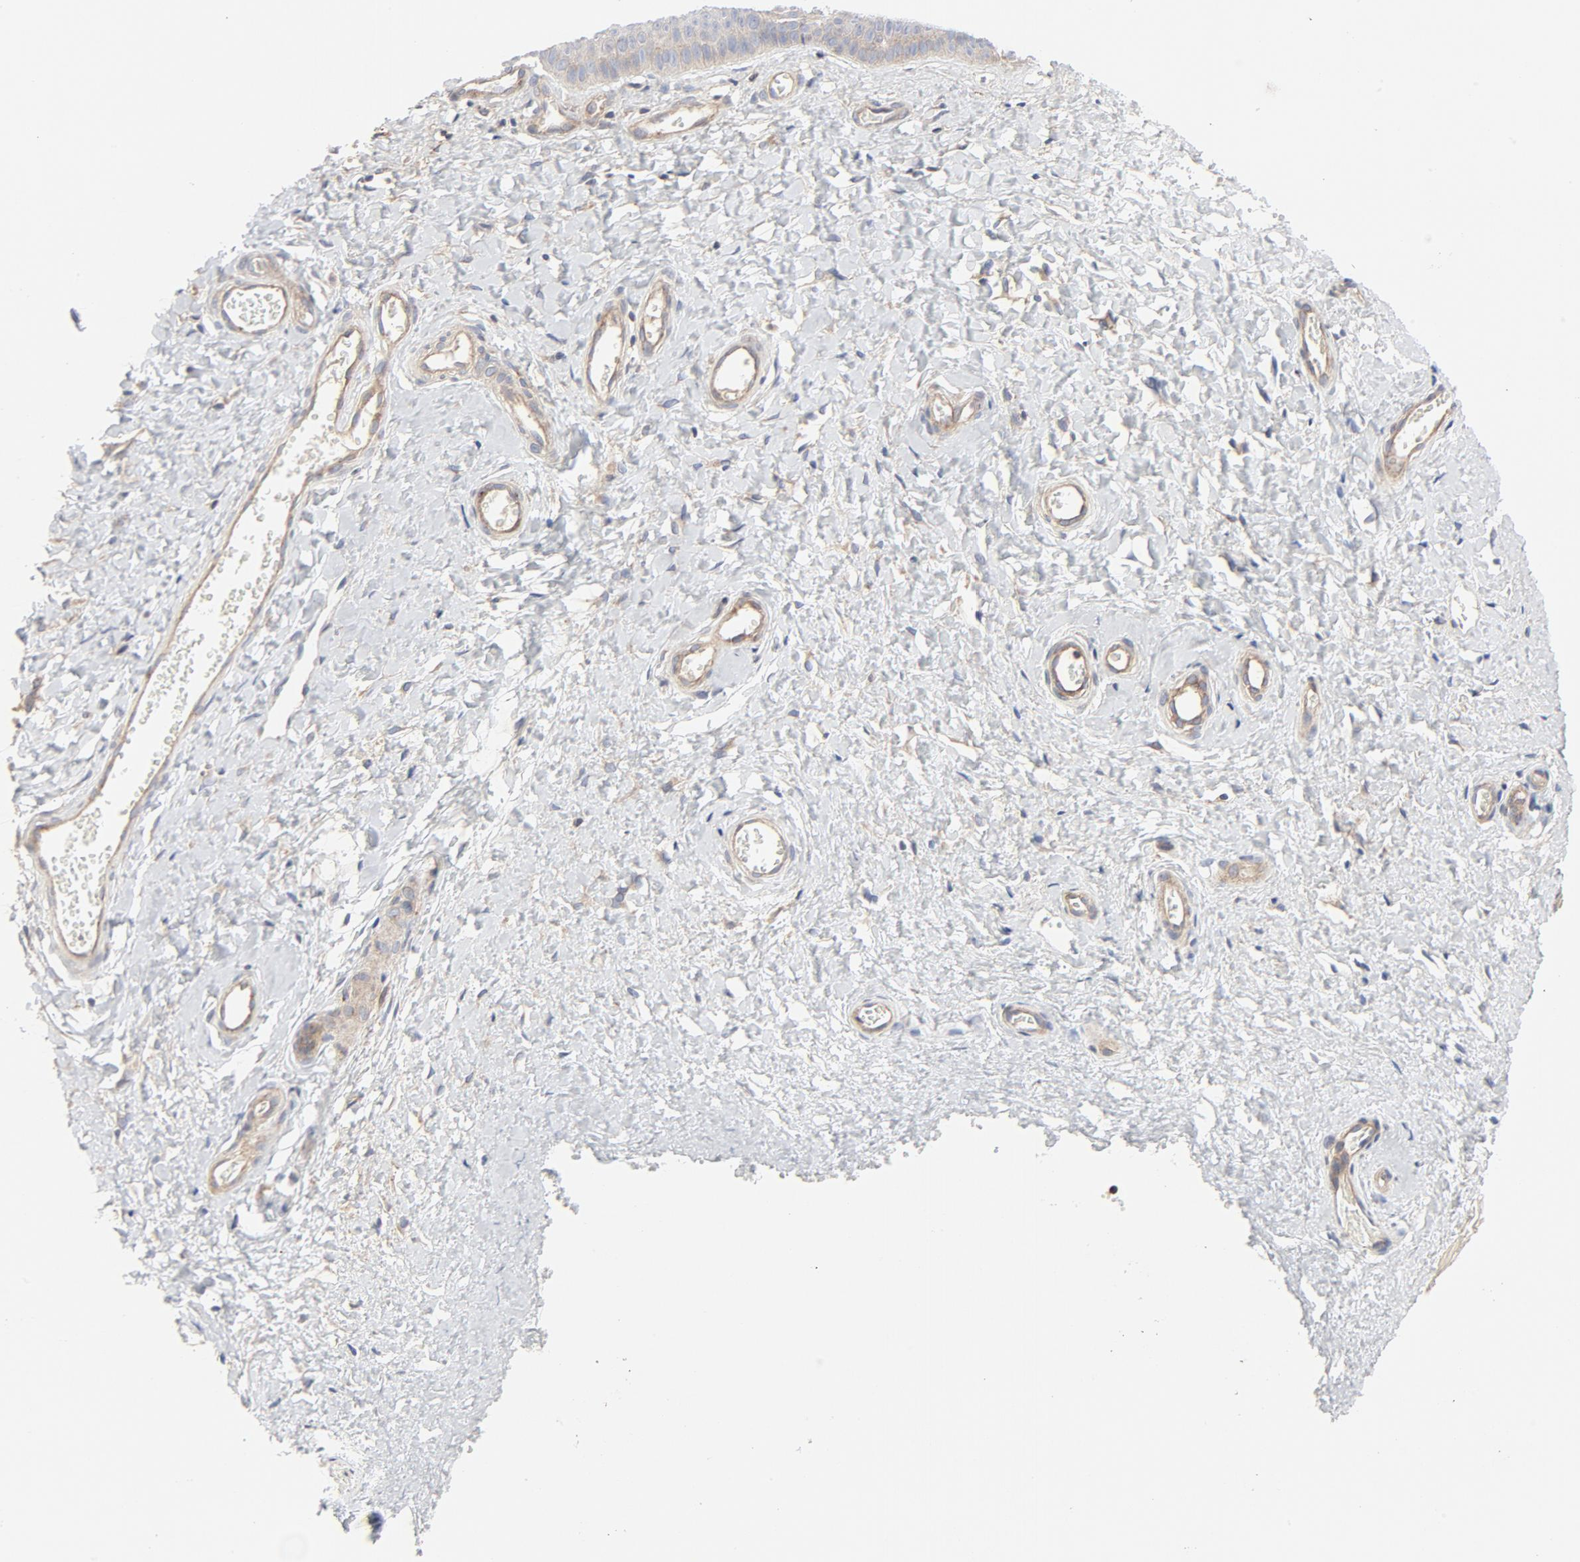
{"staining": {"intensity": "moderate", "quantity": ">75%", "location": "cytoplasmic/membranous"}, "tissue": "cervix", "cell_type": "Glandular cells", "image_type": "normal", "snomed": [{"axis": "morphology", "description": "Normal tissue, NOS"}, {"axis": "topography", "description": "Cervix"}], "caption": "Glandular cells show moderate cytoplasmic/membranous expression in about >75% of cells in benign cervix.", "gene": "RABEP1", "patient": {"sex": "female", "age": 55}}